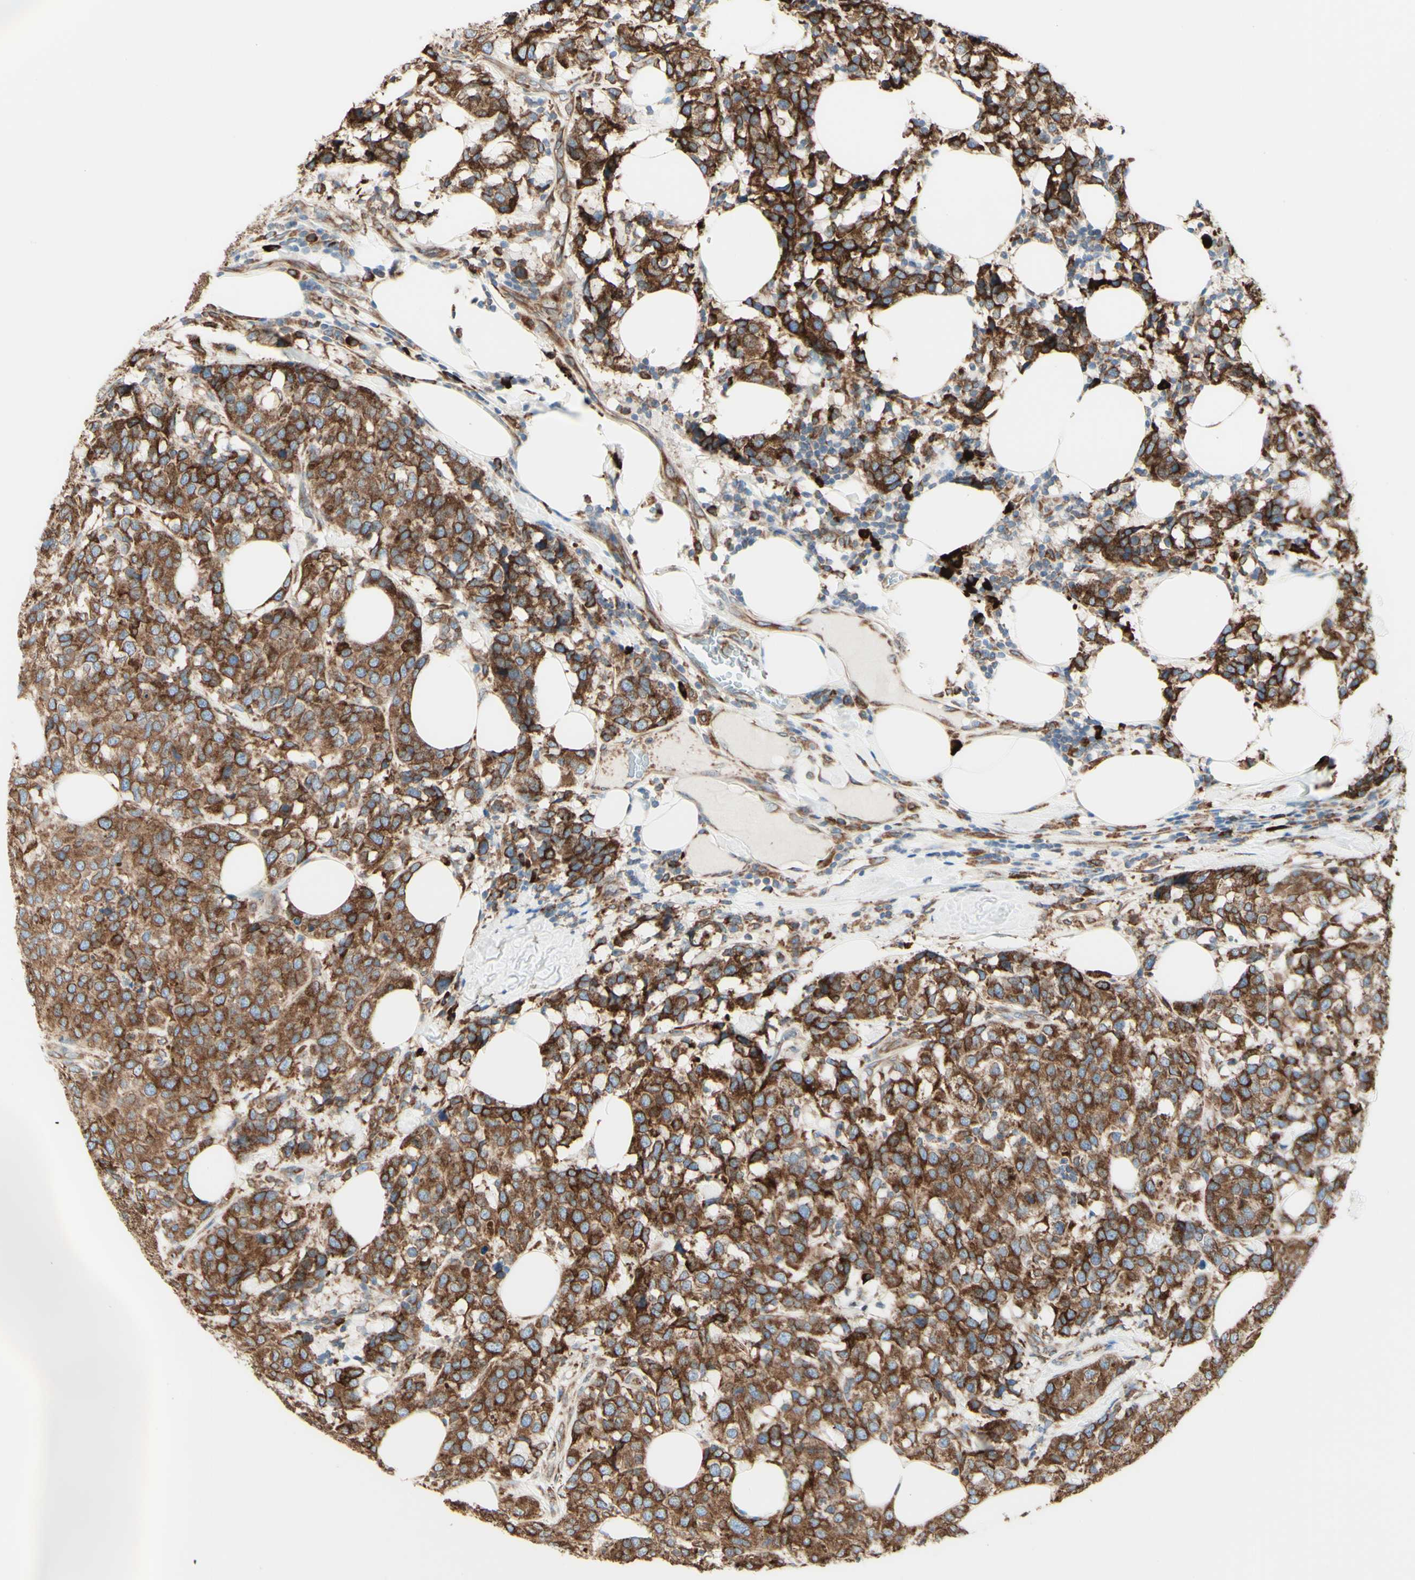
{"staining": {"intensity": "strong", "quantity": ">75%", "location": "cytoplasmic/membranous"}, "tissue": "breast cancer", "cell_type": "Tumor cells", "image_type": "cancer", "snomed": [{"axis": "morphology", "description": "Lobular carcinoma"}, {"axis": "topography", "description": "Breast"}], "caption": "This is a photomicrograph of immunohistochemistry (IHC) staining of lobular carcinoma (breast), which shows strong expression in the cytoplasmic/membranous of tumor cells.", "gene": "DNAJB11", "patient": {"sex": "female", "age": 59}}